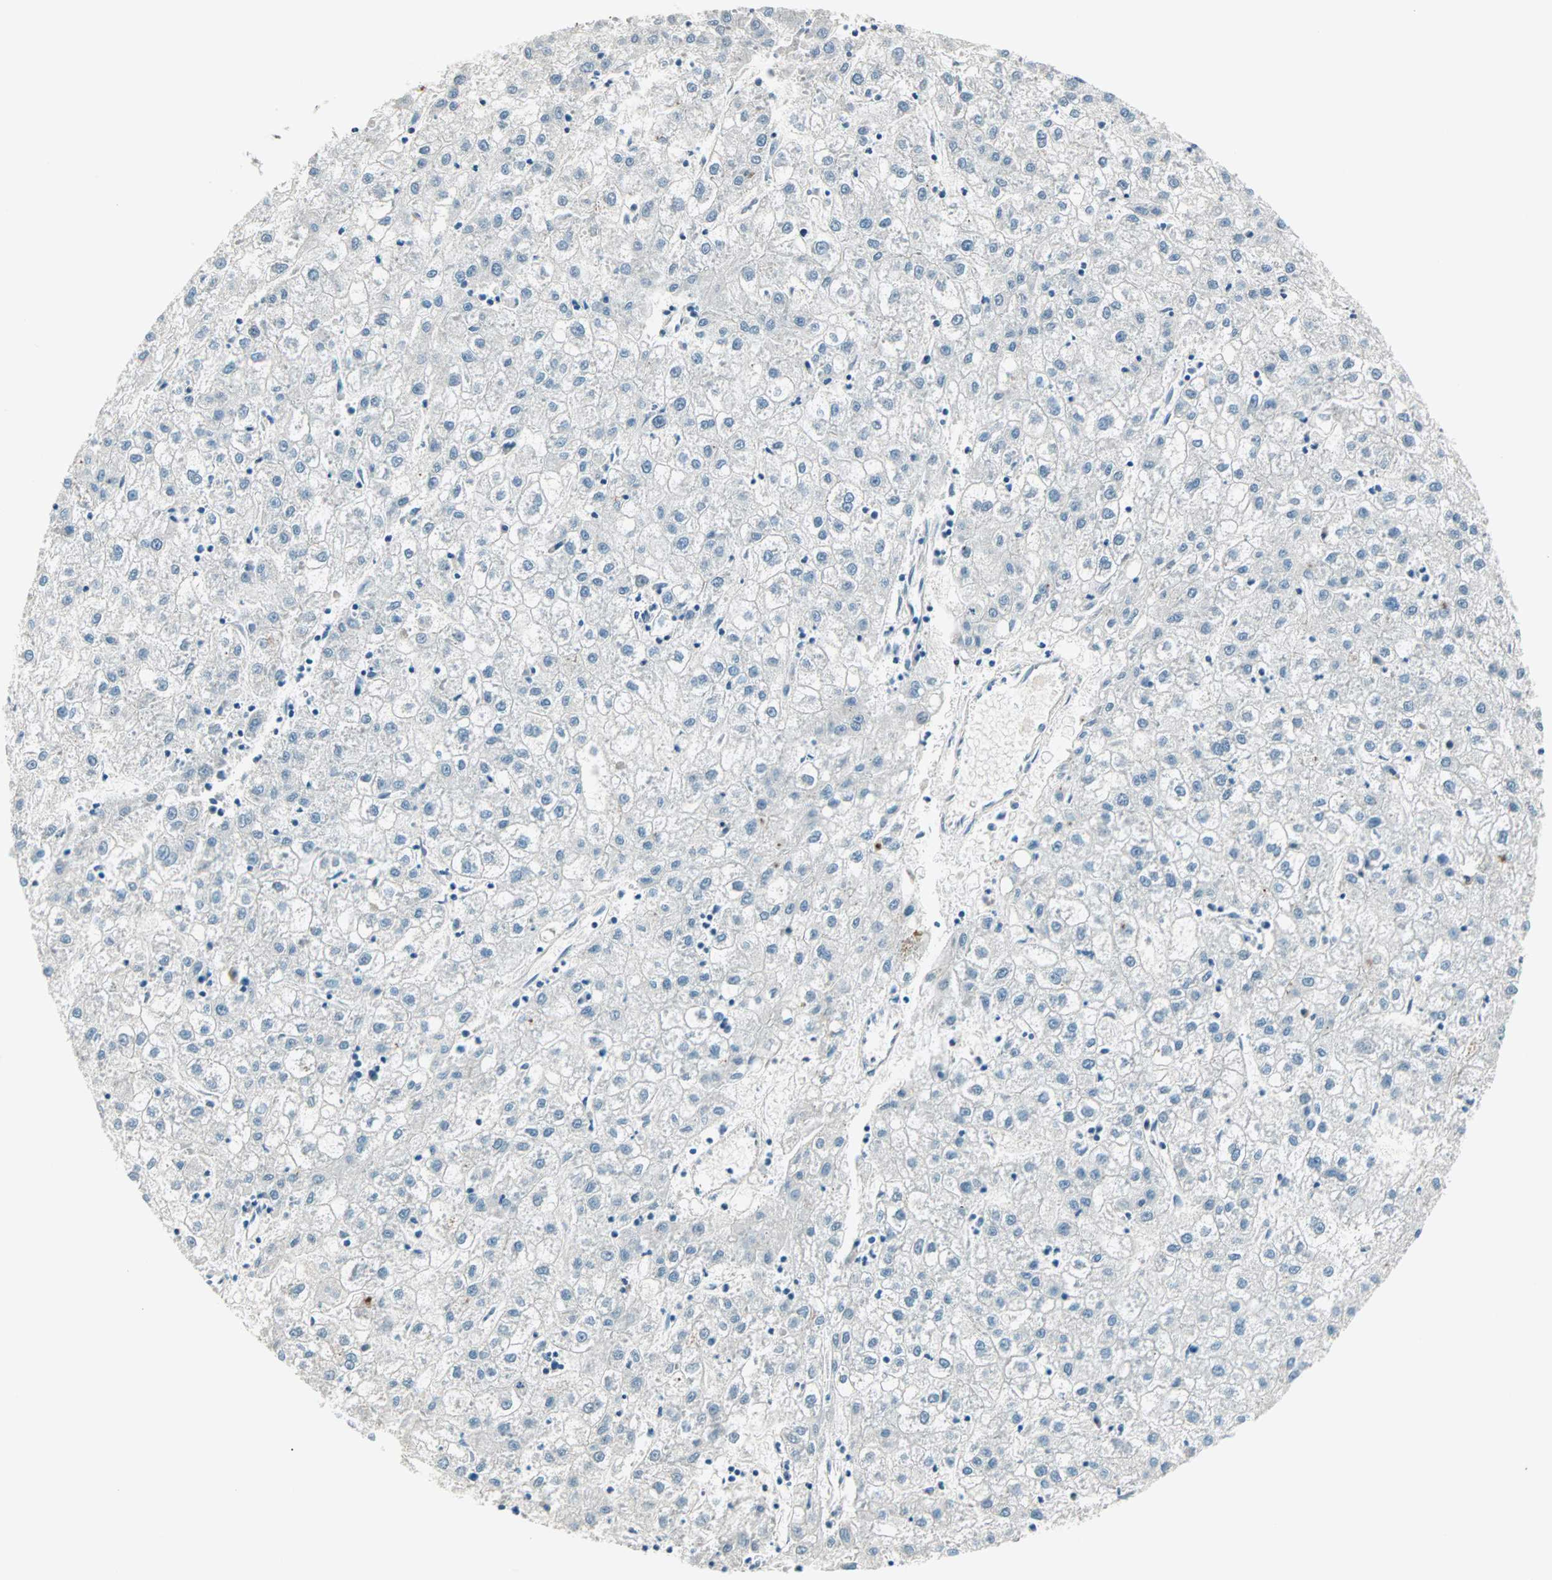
{"staining": {"intensity": "negative", "quantity": "none", "location": "none"}, "tissue": "liver cancer", "cell_type": "Tumor cells", "image_type": "cancer", "snomed": [{"axis": "morphology", "description": "Carcinoma, Hepatocellular, NOS"}, {"axis": "topography", "description": "Liver"}], "caption": "A photomicrograph of human liver cancer (hepatocellular carcinoma) is negative for staining in tumor cells. The staining was performed using DAB to visualize the protein expression in brown, while the nuclei were stained in blue with hematoxylin (Magnification: 20x).", "gene": "SIN3A", "patient": {"sex": "male", "age": 72}}